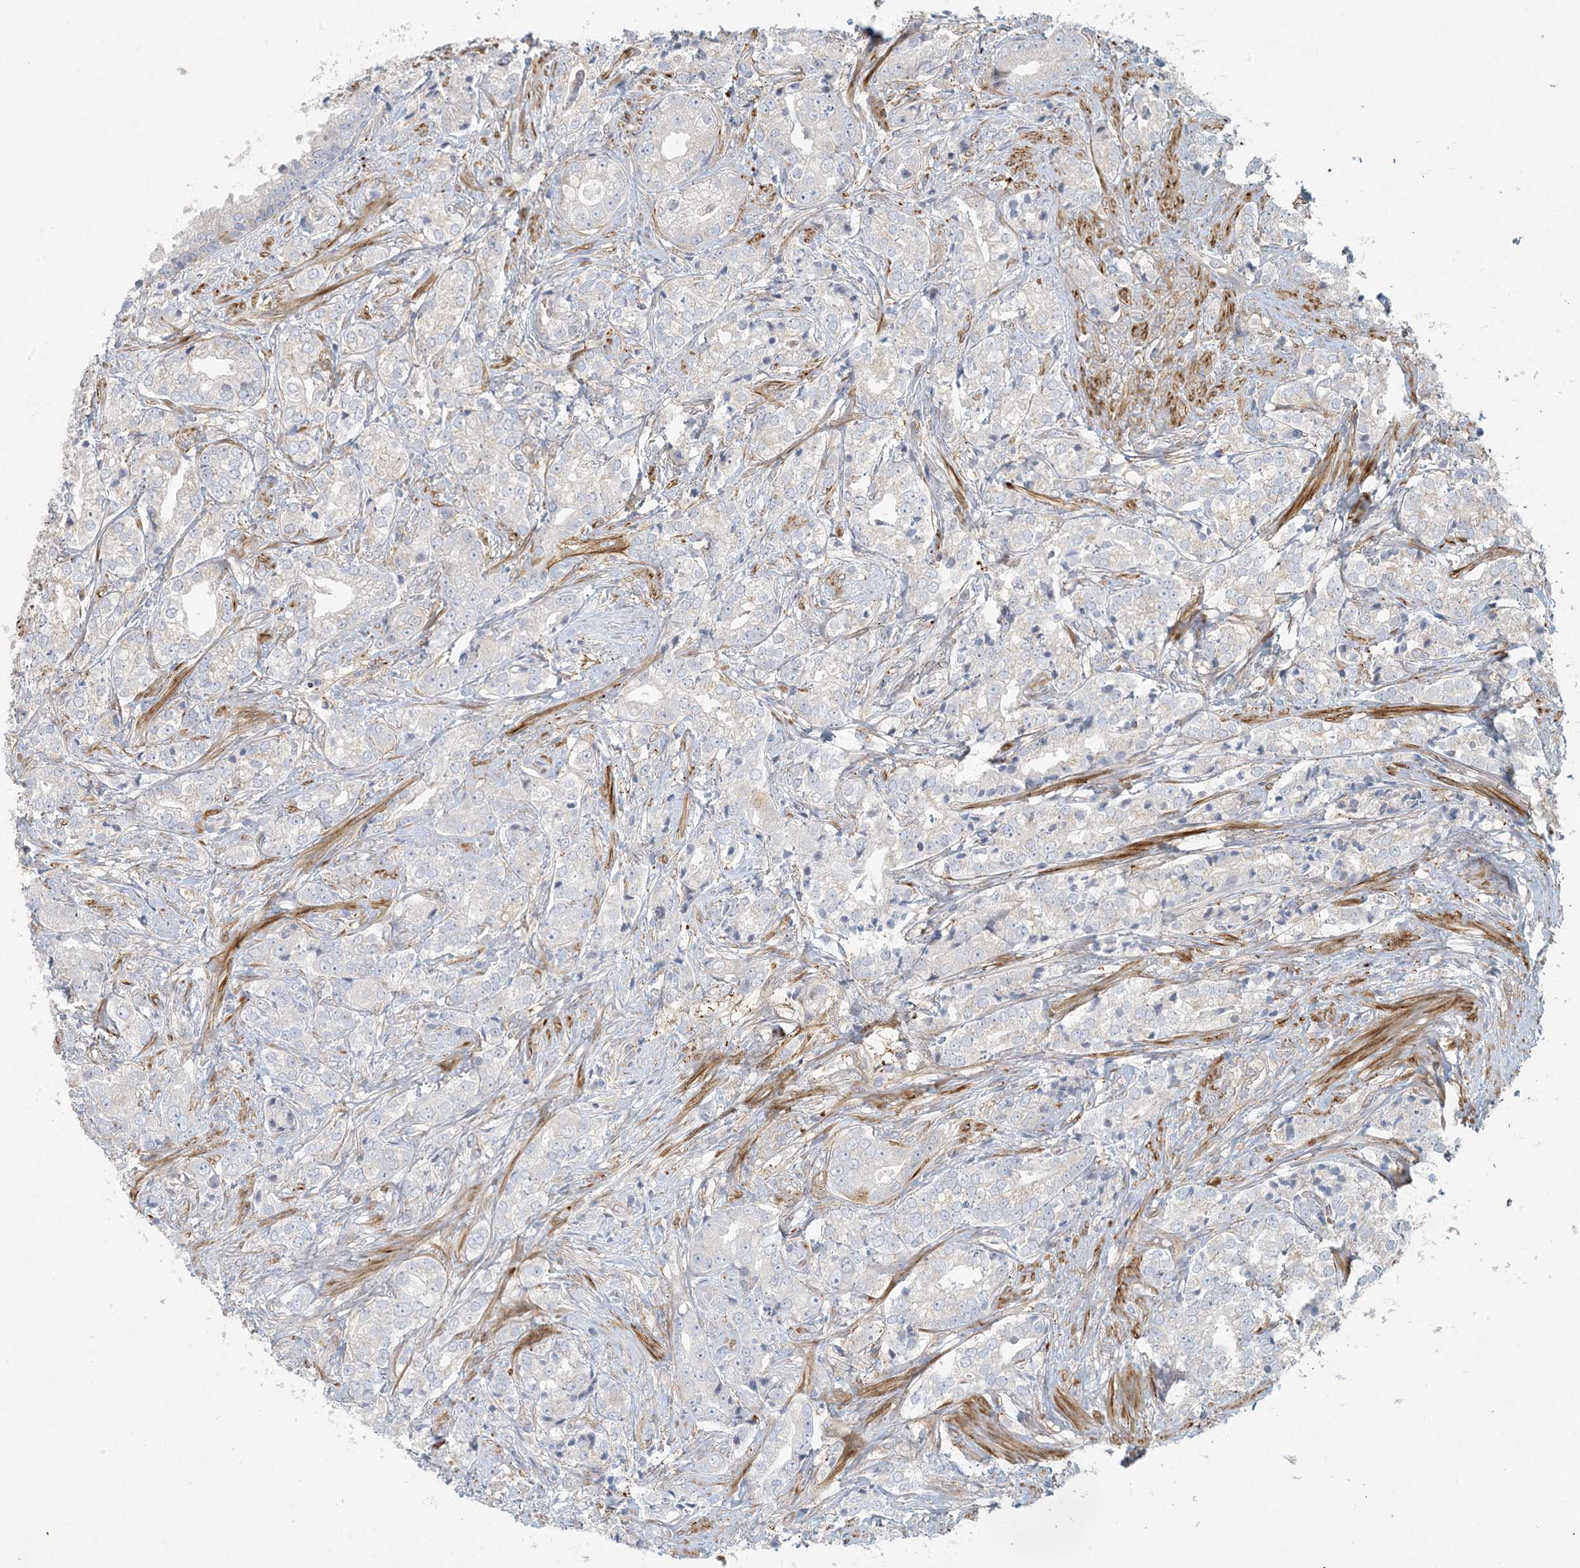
{"staining": {"intensity": "negative", "quantity": "none", "location": "none"}, "tissue": "prostate cancer", "cell_type": "Tumor cells", "image_type": "cancer", "snomed": [{"axis": "morphology", "description": "Adenocarcinoma, High grade"}, {"axis": "topography", "description": "Prostate"}], "caption": "The image shows no significant staining in tumor cells of adenocarcinoma (high-grade) (prostate).", "gene": "BCORL1", "patient": {"sex": "male", "age": 69}}